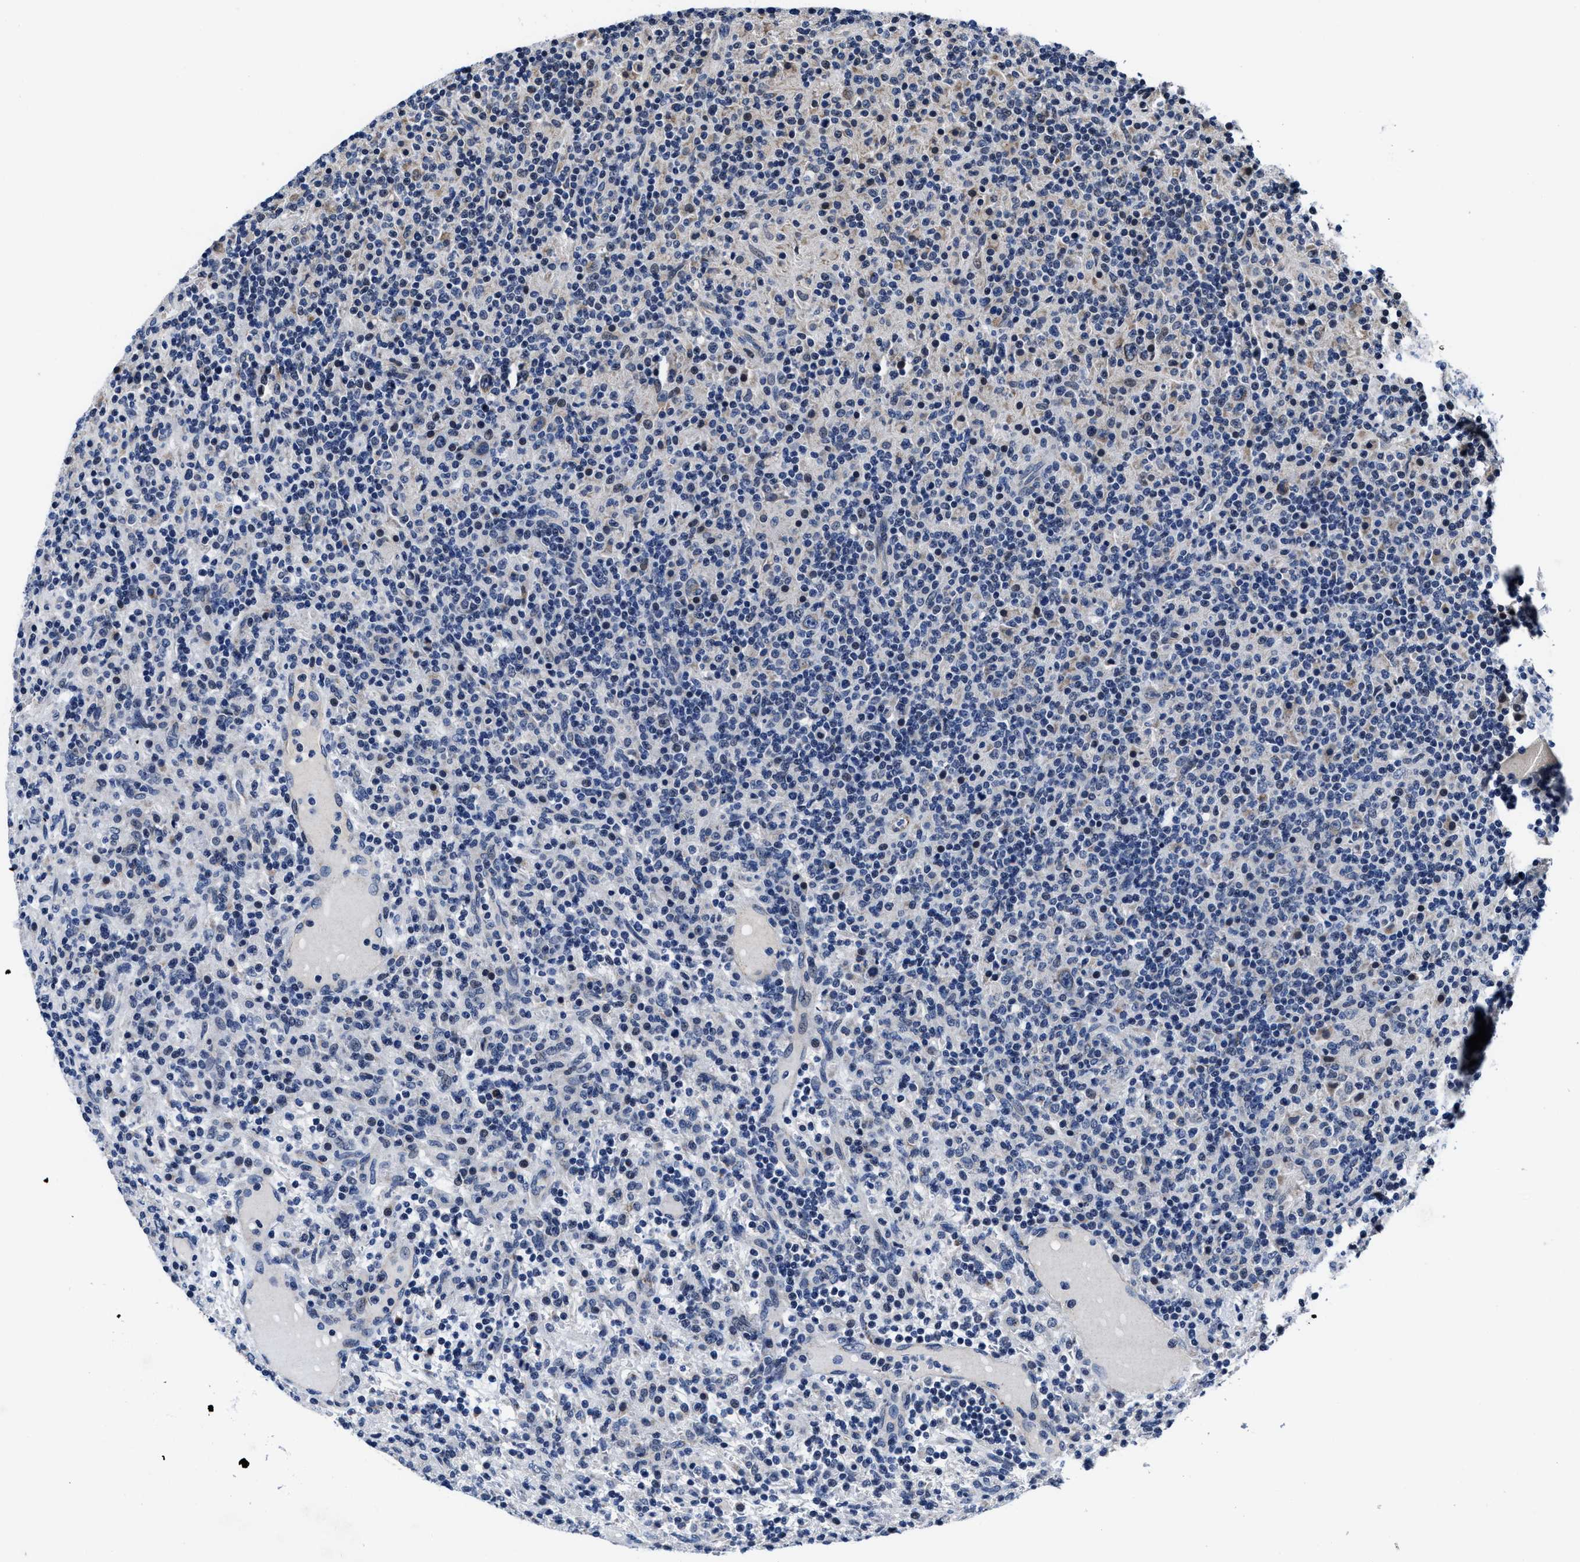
{"staining": {"intensity": "negative", "quantity": "none", "location": "none"}, "tissue": "lymphoma", "cell_type": "Tumor cells", "image_type": "cancer", "snomed": [{"axis": "morphology", "description": "Hodgkin's disease, NOS"}, {"axis": "topography", "description": "Lymph node"}], "caption": "The histopathology image reveals no significant positivity in tumor cells of lymphoma.", "gene": "TMEM53", "patient": {"sex": "male", "age": 70}}